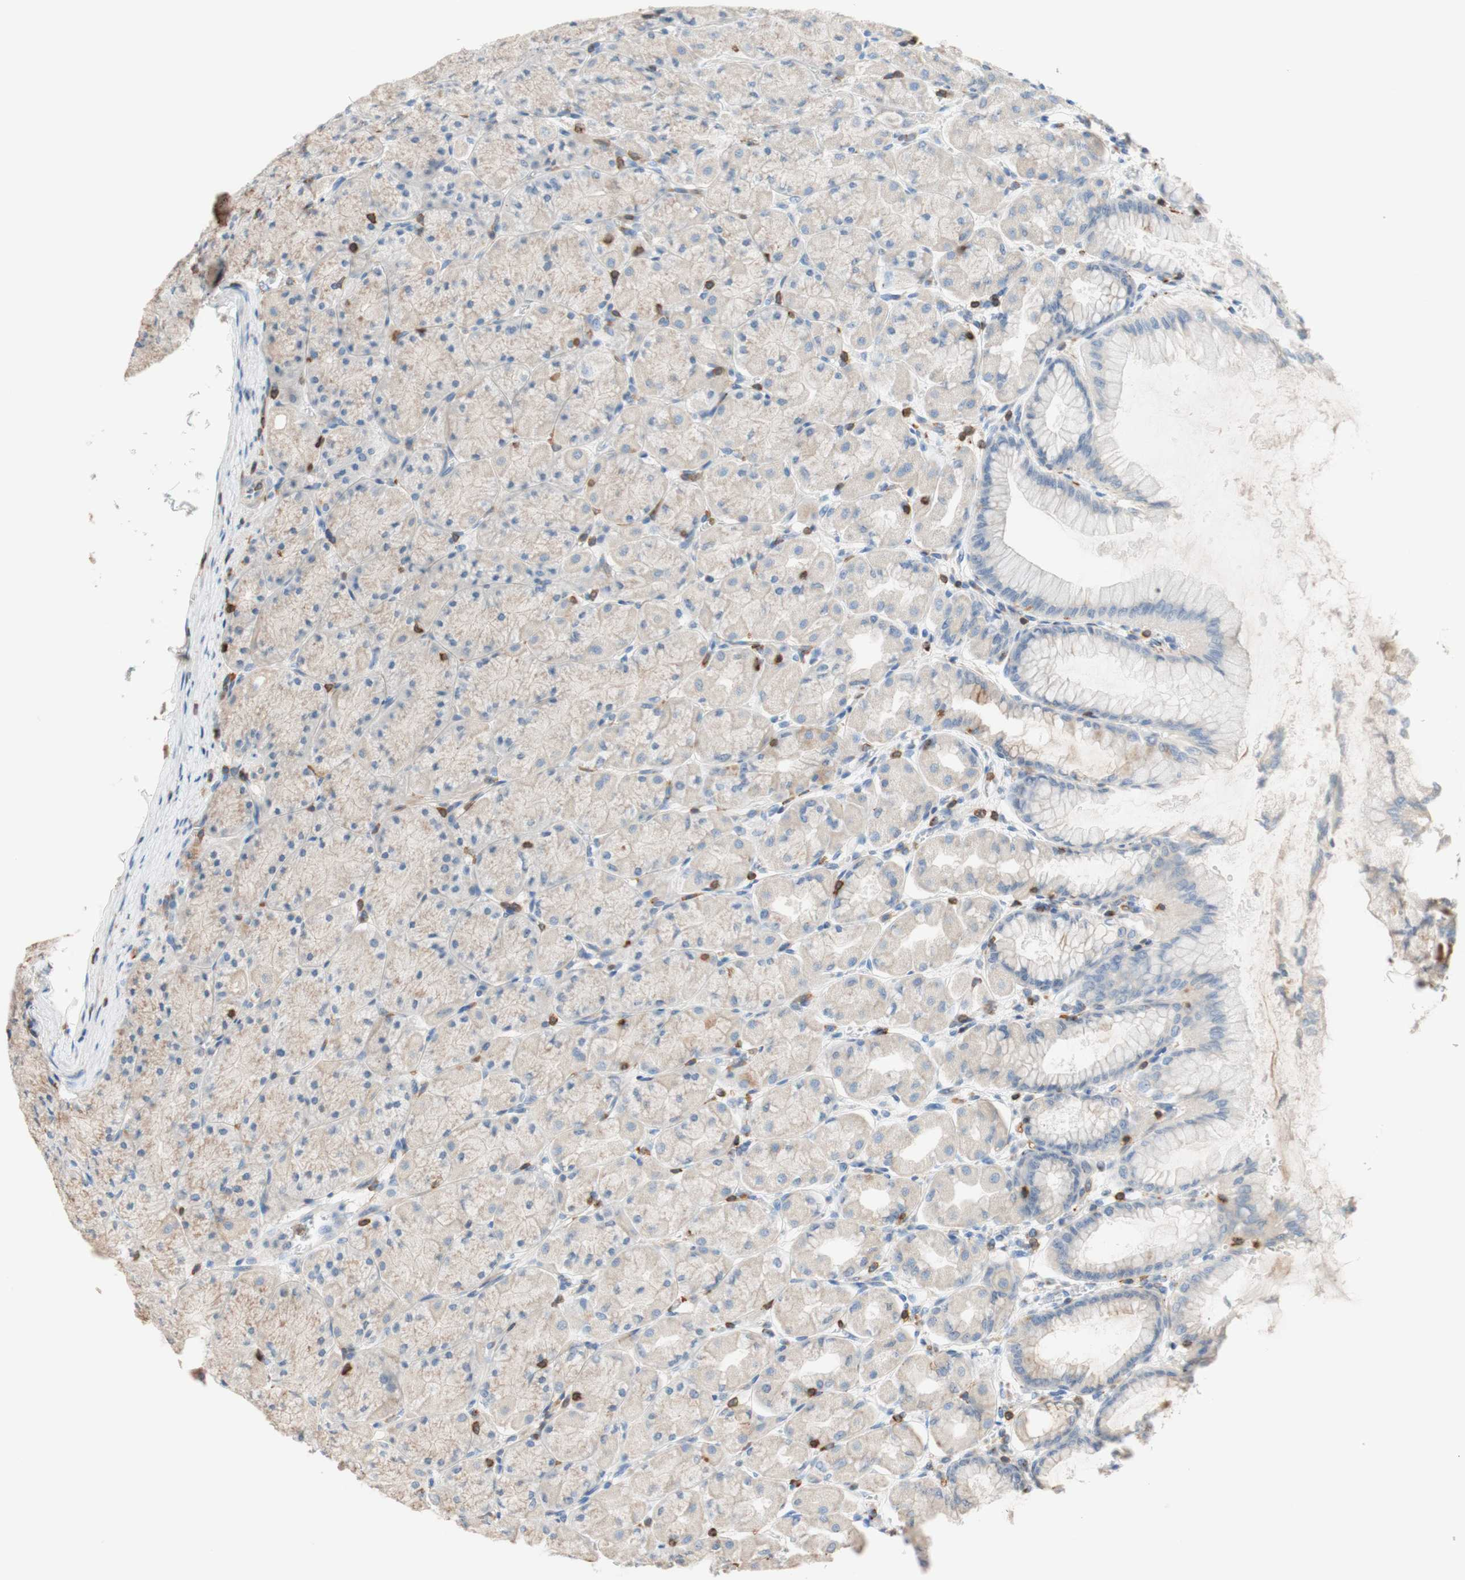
{"staining": {"intensity": "moderate", "quantity": "25%-75%", "location": "cytoplasmic/membranous,nuclear"}, "tissue": "stomach", "cell_type": "Glandular cells", "image_type": "normal", "snomed": [{"axis": "morphology", "description": "Normal tissue, NOS"}, {"axis": "topography", "description": "Stomach, upper"}], "caption": "Stomach stained for a protein (brown) reveals moderate cytoplasmic/membranous,nuclear positive staining in approximately 25%-75% of glandular cells.", "gene": "SPINK6", "patient": {"sex": "female", "age": 56}}